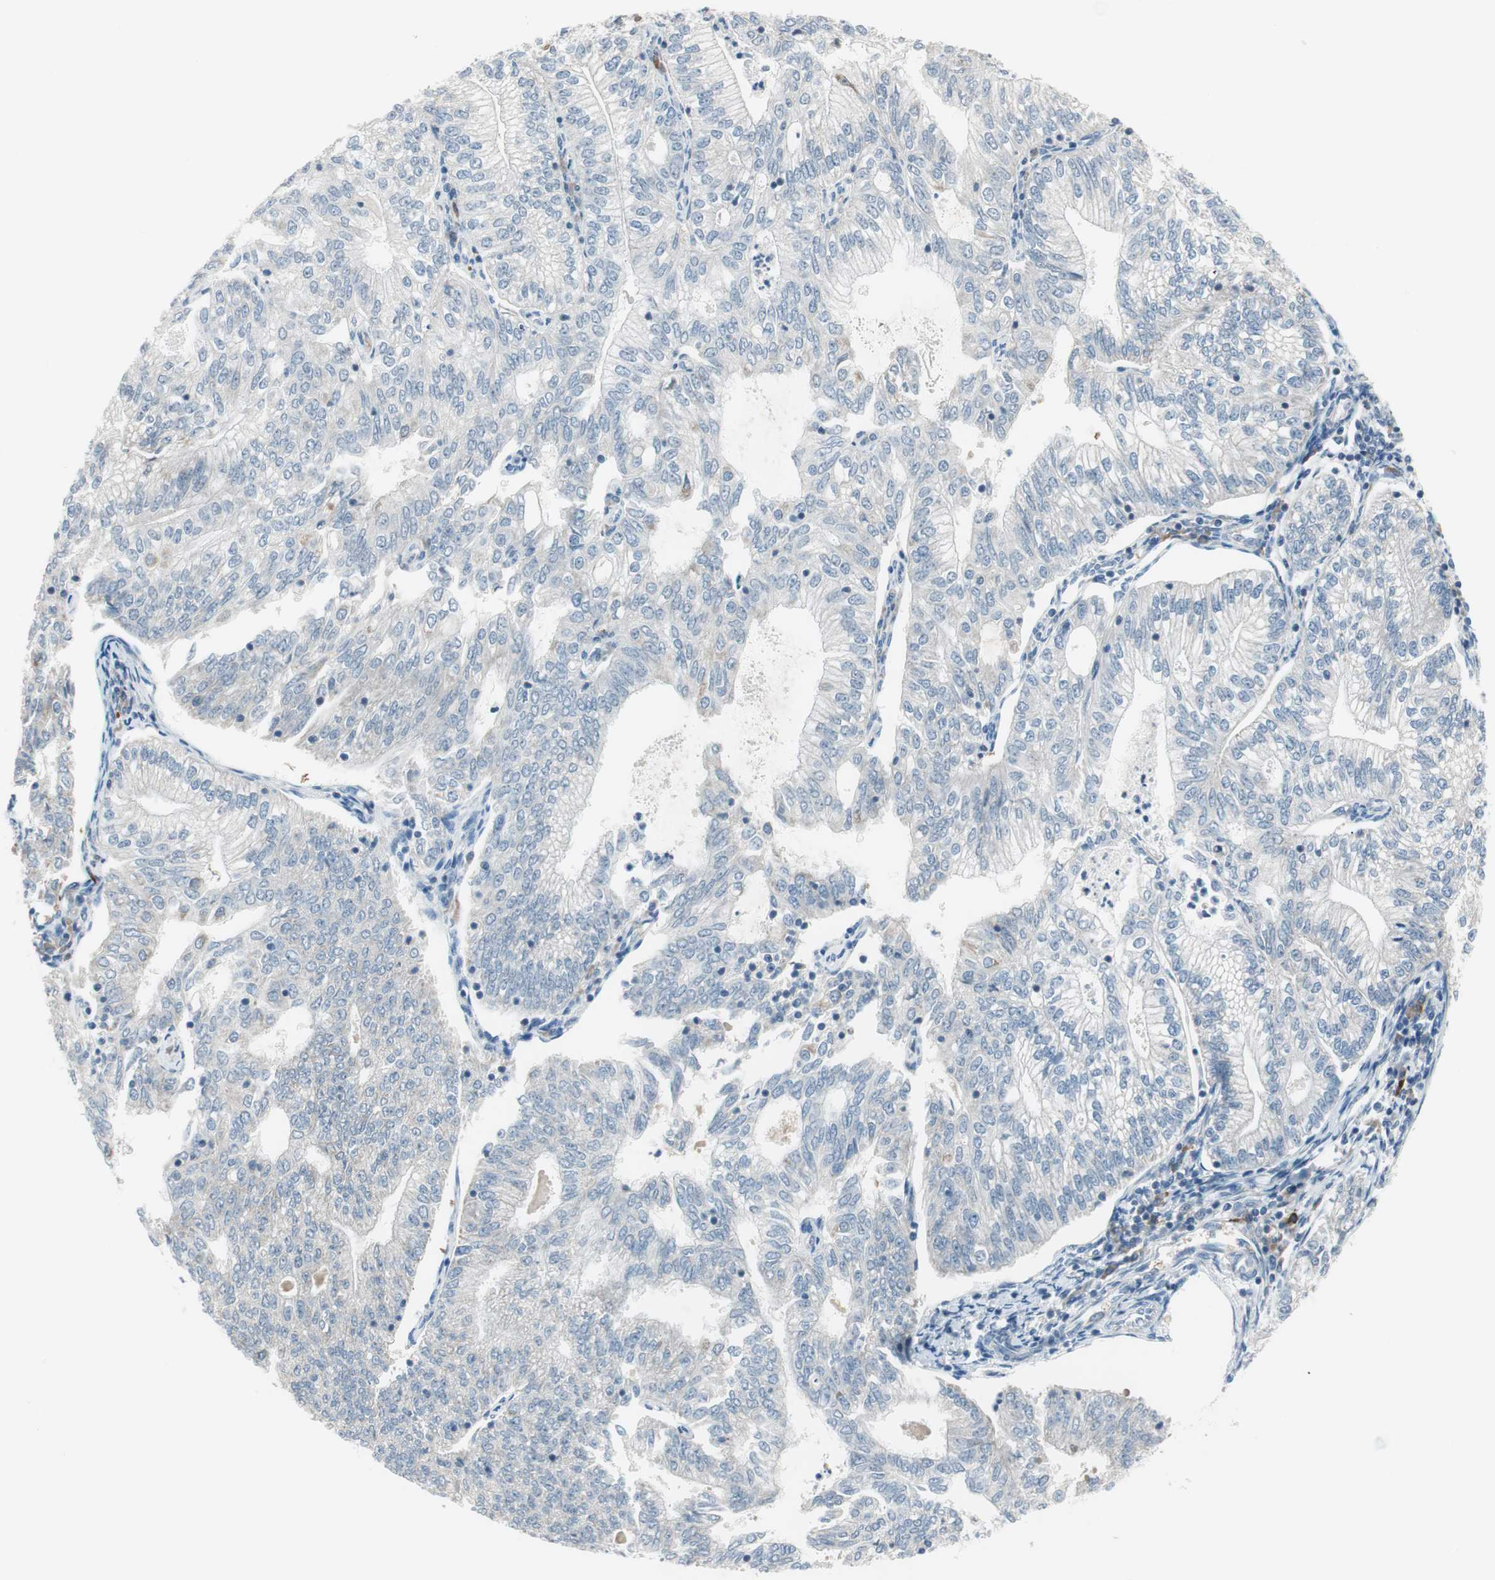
{"staining": {"intensity": "negative", "quantity": "none", "location": "none"}, "tissue": "endometrial cancer", "cell_type": "Tumor cells", "image_type": "cancer", "snomed": [{"axis": "morphology", "description": "Adenocarcinoma, NOS"}, {"axis": "topography", "description": "Endometrium"}], "caption": "Immunohistochemistry micrograph of human endometrial cancer stained for a protein (brown), which demonstrates no positivity in tumor cells.", "gene": "GYPC", "patient": {"sex": "female", "age": 69}}